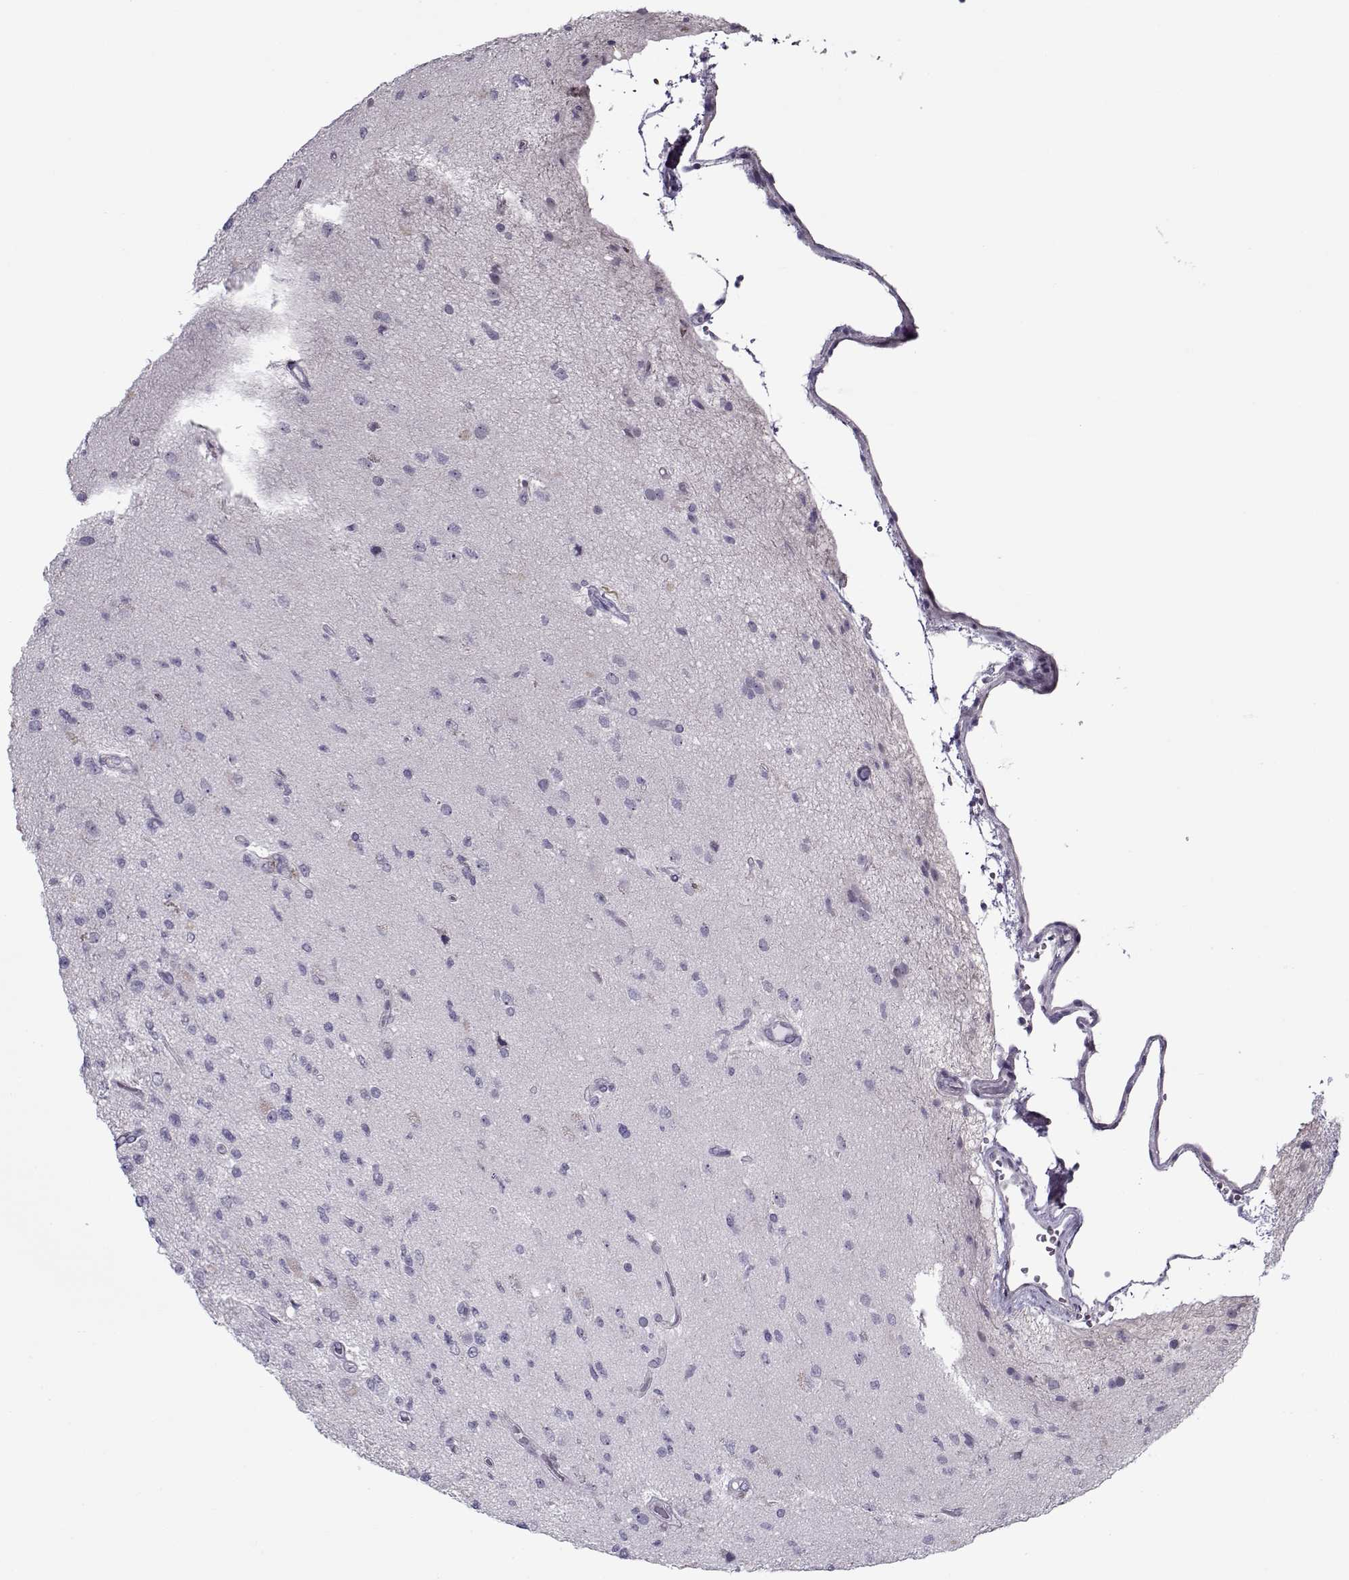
{"staining": {"intensity": "negative", "quantity": "none", "location": "none"}, "tissue": "glioma", "cell_type": "Tumor cells", "image_type": "cancer", "snomed": [{"axis": "morphology", "description": "Glioma, malignant, High grade"}, {"axis": "topography", "description": "Brain"}], "caption": "Immunohistochemistry (IHC) photomicrograph of glioma stained for a protein (brown), which displays no positivity in tumor cells.", "gene": "CIBAR1", "patient": {"sex": "male", "age": 56}}